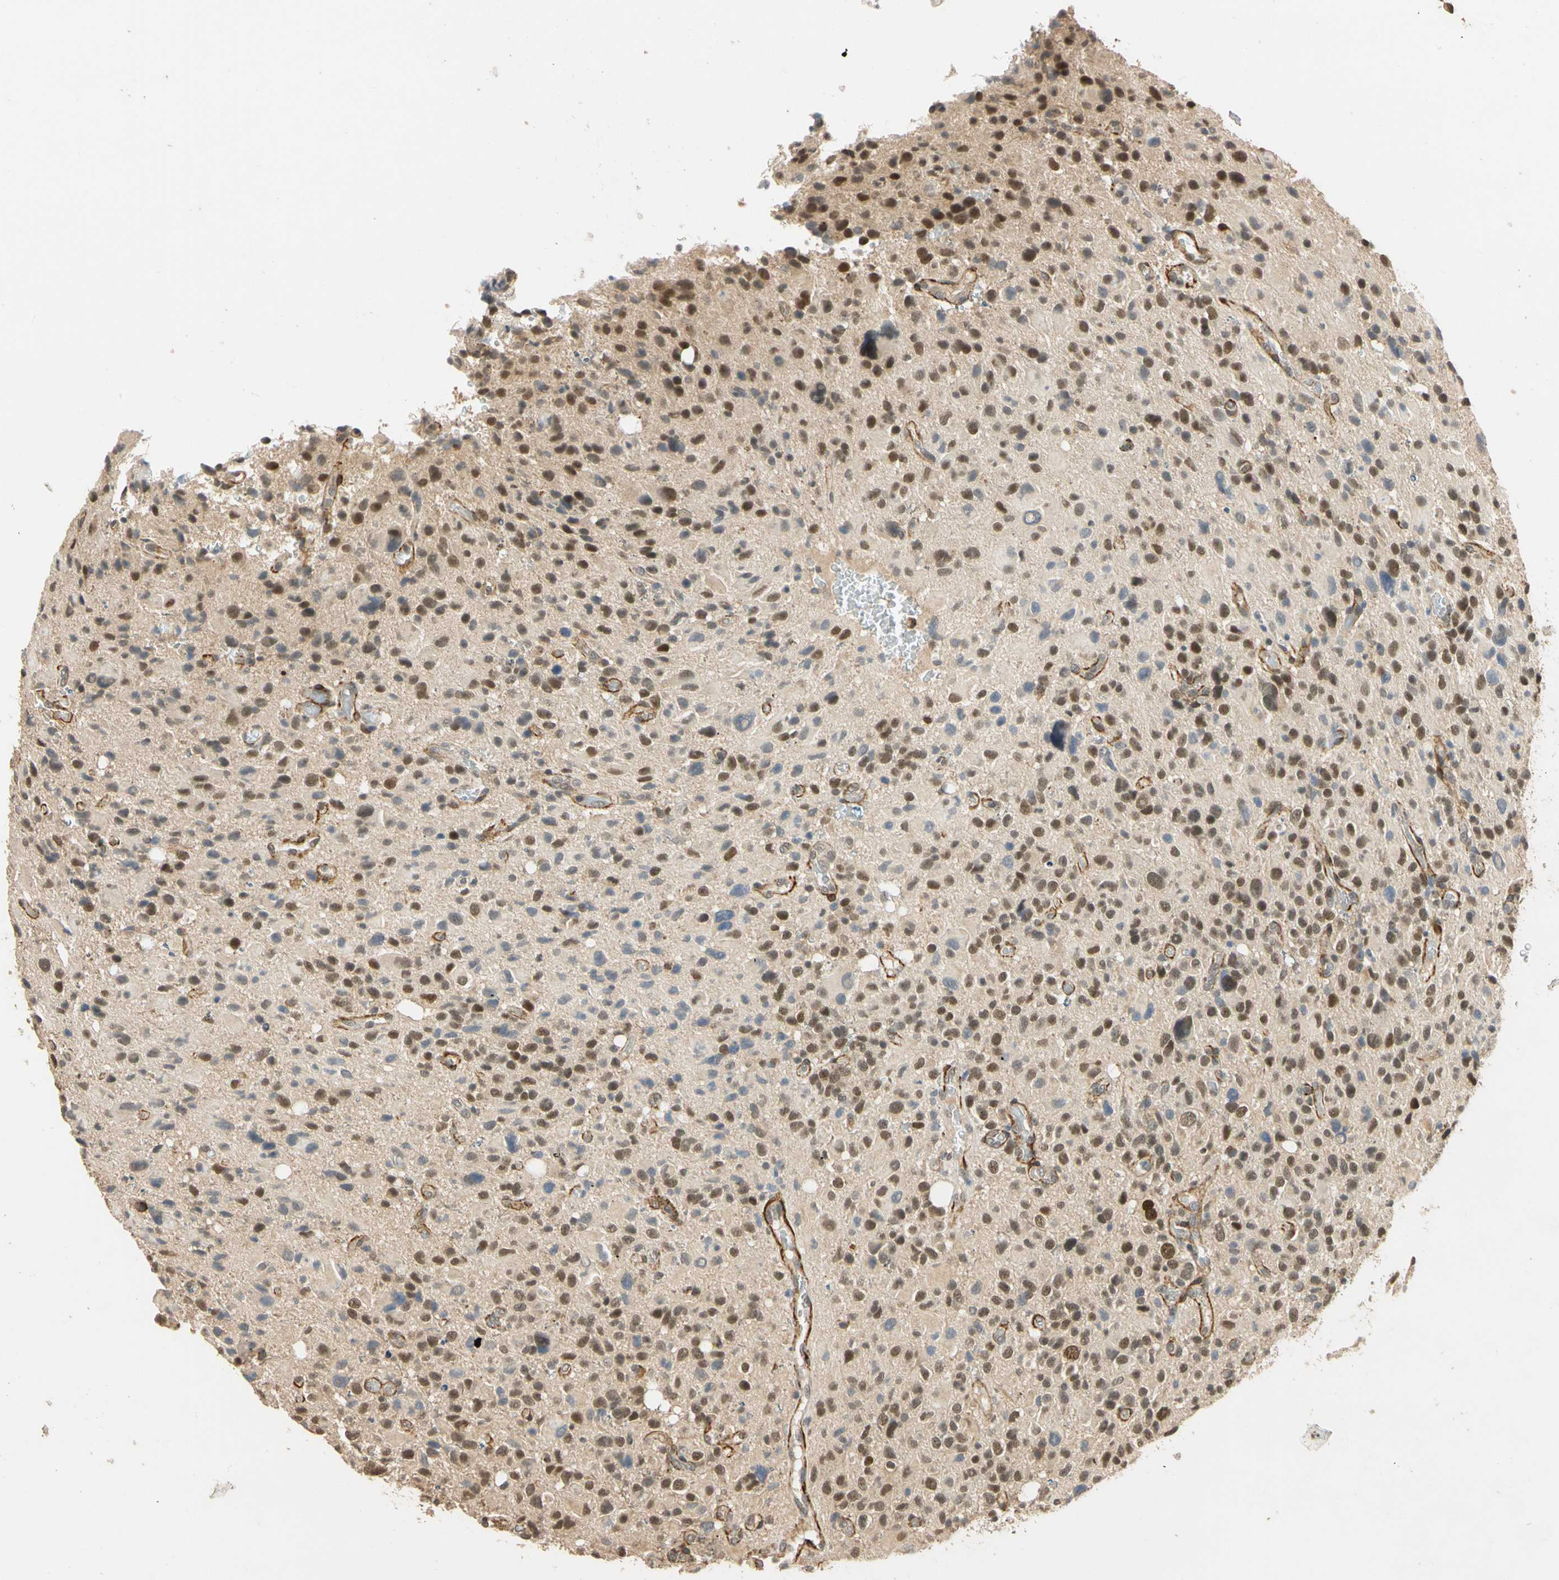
{"staining": {"intensity": "strong", "quantity": "25%-75%", "location": "nuclear"}, "tissue": "glioma", "cell_type": "Tumor cells", "image_type": "cancer", "snomed": [{"axis": "morphology", "description": "Glioma, malignant, High grade"}, {"axis": "topography", "description": "Brain"}], "caption": "A photomicrograph showing strong nuclear staining in approximately 25%-75% of tumor cells in malignant high-grade glioma, as visualized by brown immunohistochemical staining.", "gene": "QSER1", "patient": {"sex": "male", "age": 48}}